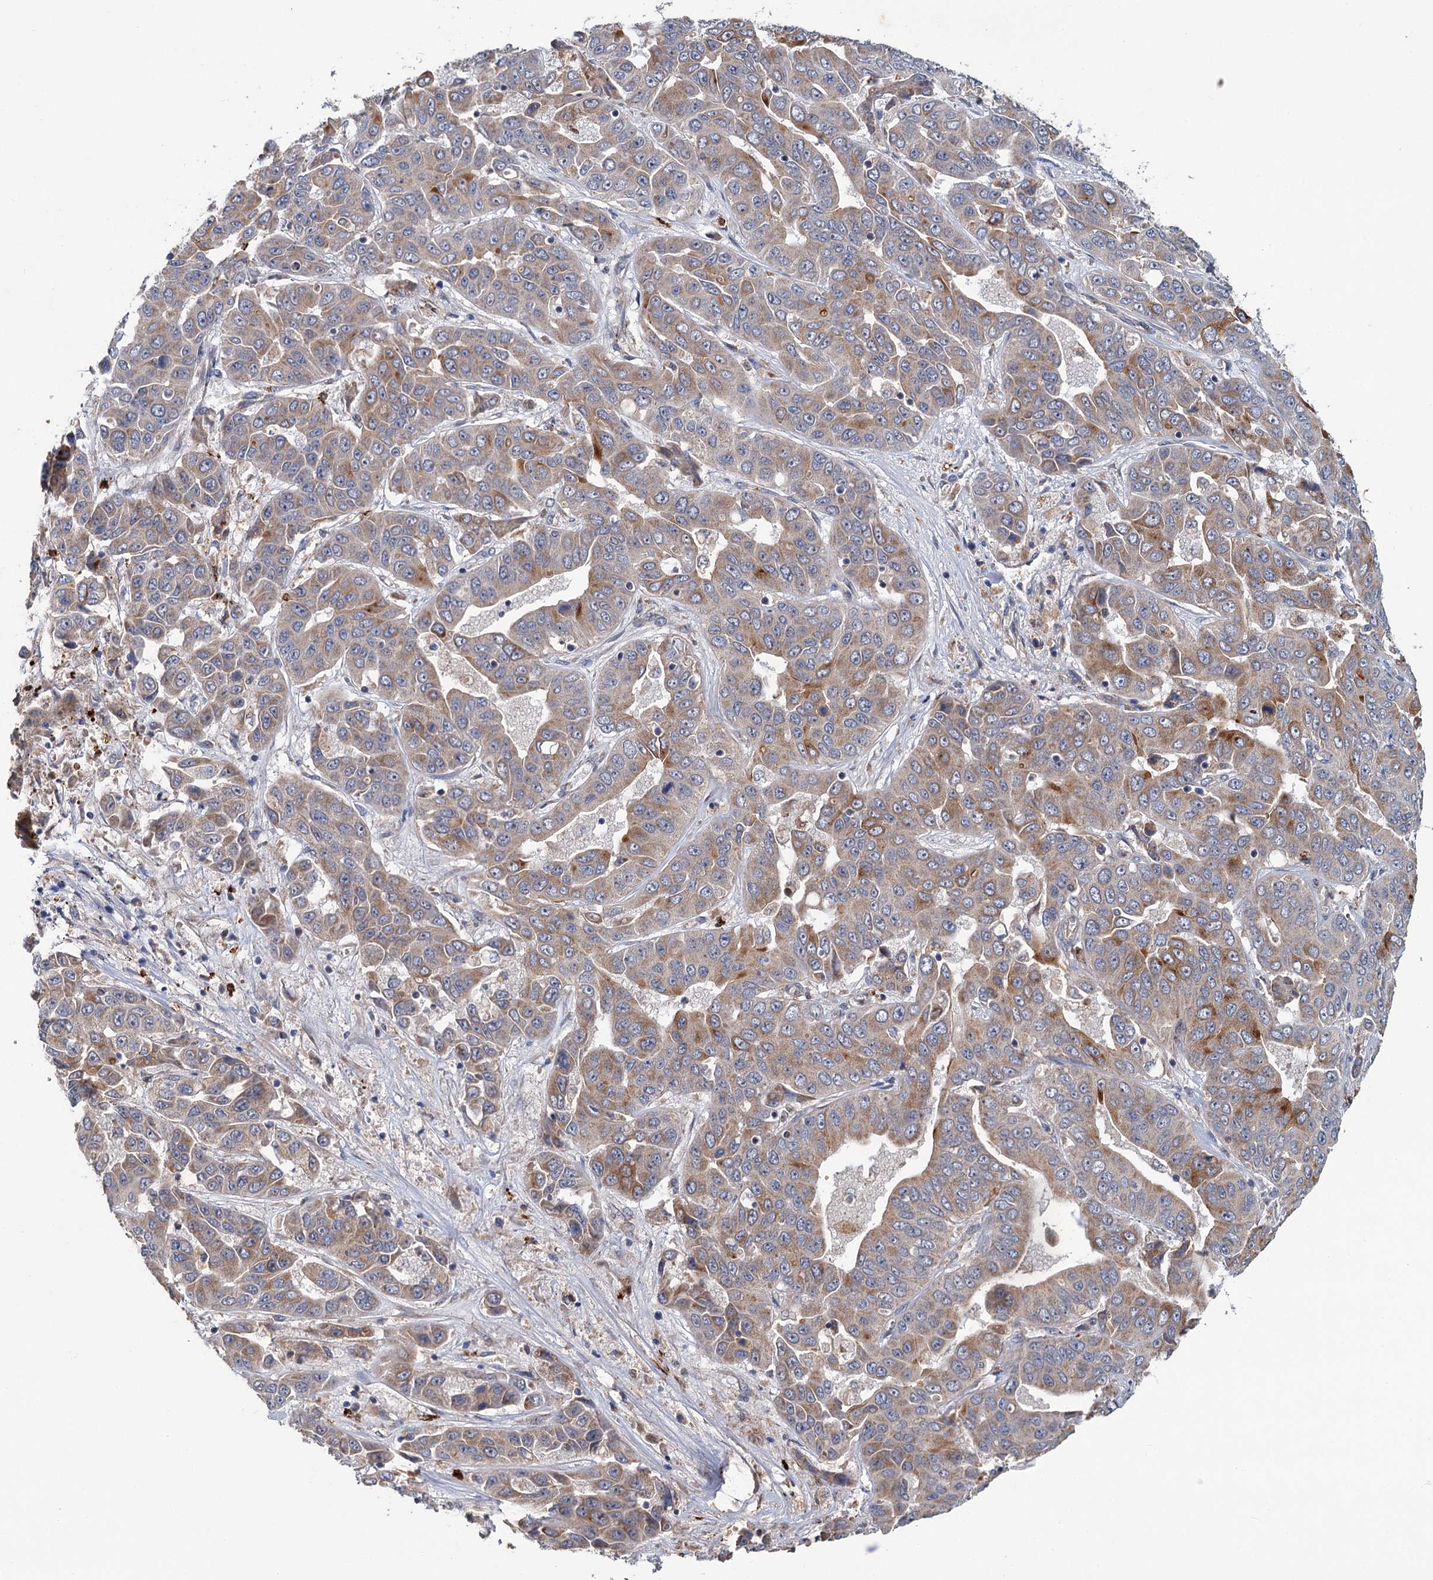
{"staining": {"intensity": "moderate", "quantity": ">75%", "location": "cytoplasmic/membranous"}, "tissue": "liver cancer", "cell_type": "Tumor cells", "image_type": "cancer", "snomed": [{"axis": "morphology", "description": "Cholangiocarcinoma"}, {"axis": "topography", "description": "Liver"}], "caption": "An IHC image of tumor tissue is shown. Protein staining in brown shows moderate cytoplasmic/membranous positivity in cholangiocarcinoma (liver) within tumor cells.", "gene": "DYNC2H1", "patient": {"sex": "female", "age": 52}}